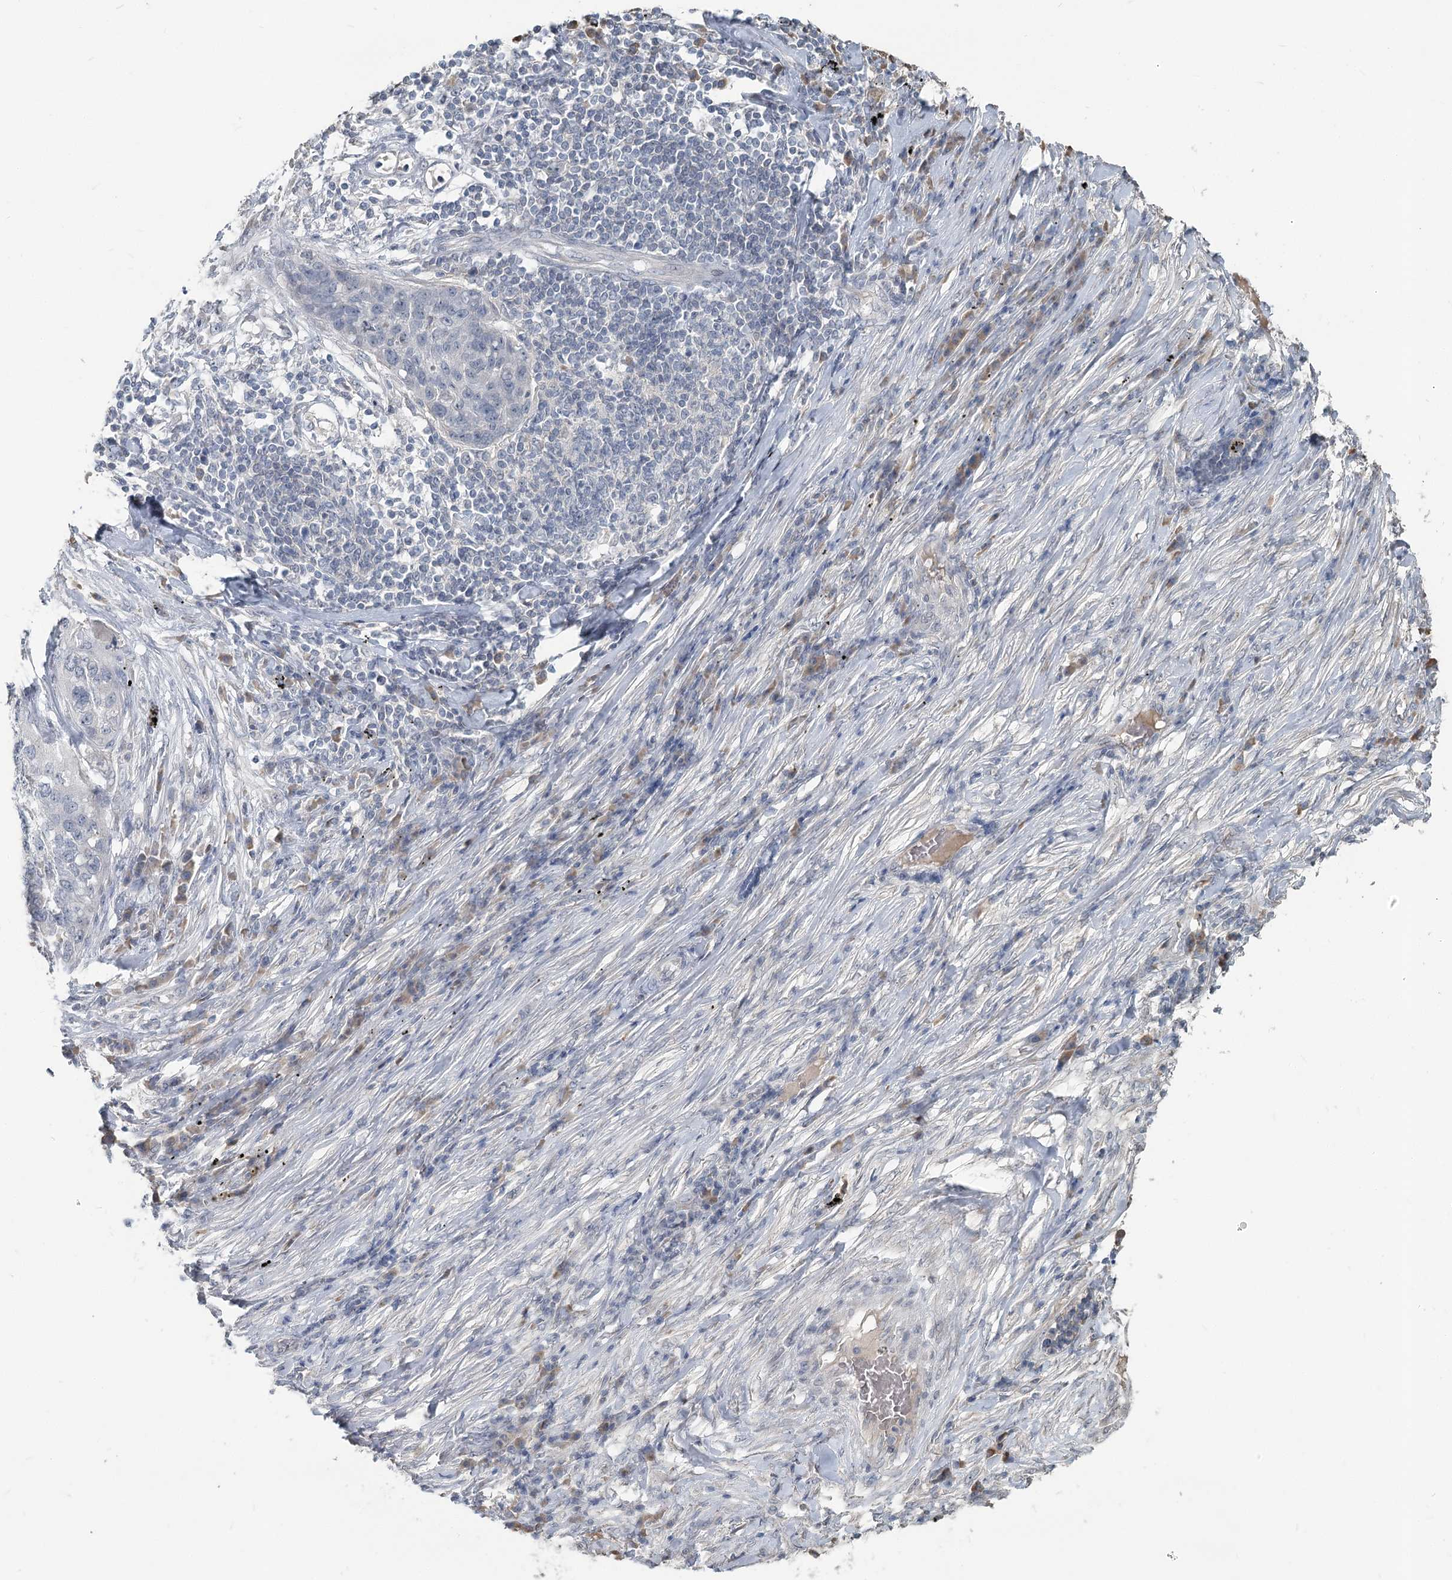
{"staining": {"intensity": "negative", "quantity": "none", "location": "none"}, "tissue": "lung cancer", "cell_type": "Tumor cells", "image_type": "cancer", "snomed": [{"axis": "morphology", "description": "Squamous cell carcinoma, NOS"}, {"axis": "topography", "description": "Lung"}], "caption": "A high-resolution photomicrograph shows immunohistochemistry (IHC) staining of lung squamous cell carcinoma, which demonstrates no significant positivity in tumor cells.", "gene": "SLC9A3", "patient": {"sex": "female", "age": 63}}